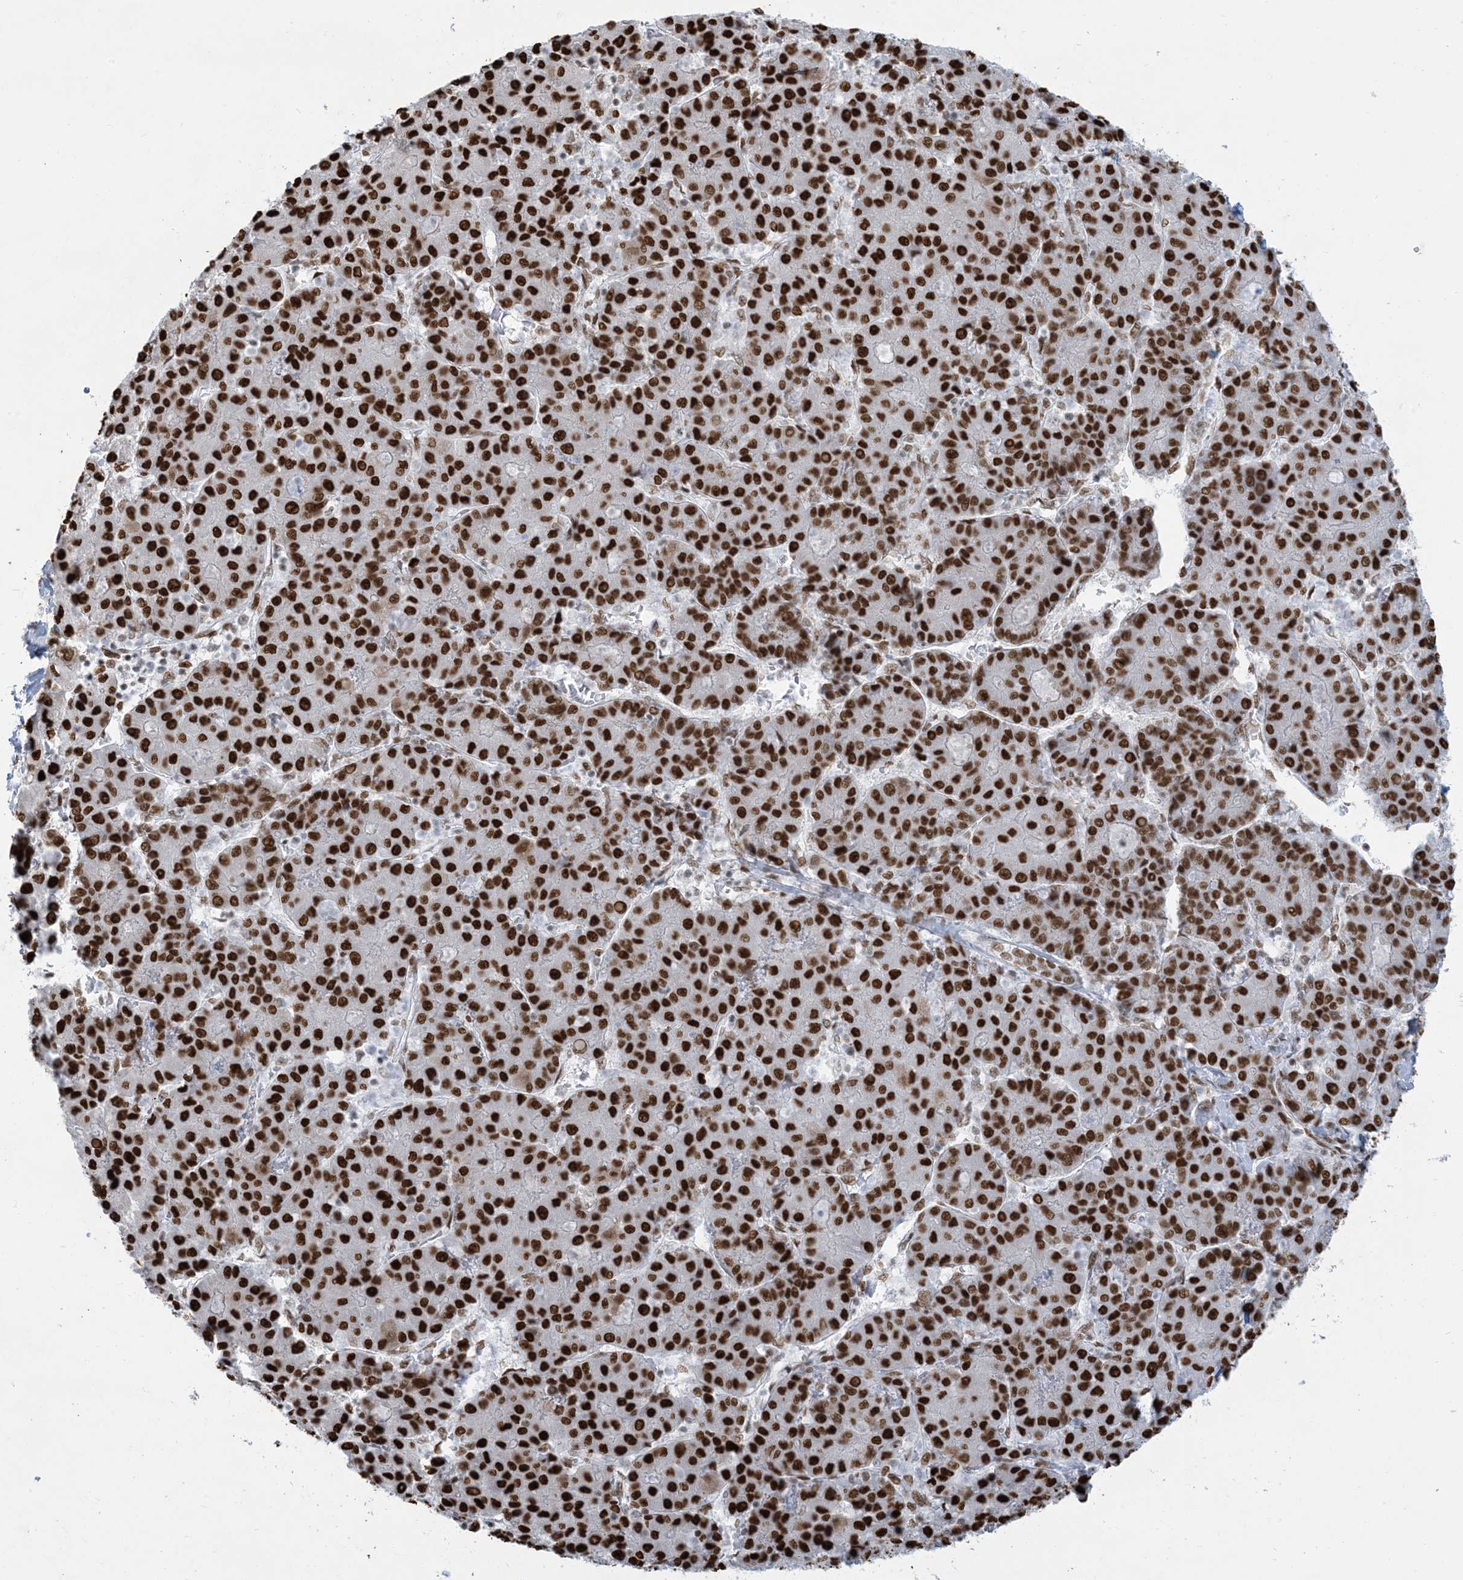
{"staining": {"intensity": "strong", "quantity": ">75%", "location": "nuclear"}, "tissue": "liver cancer", "cell_type": "Tumor cells", "image_type": "cancer", "snomed": [{"axis": "morphology", "description": "Carcinoma, Hepatocellular, NOS"}, {"axis": "topography", "description": "Liver"}], "caption": "Human hepatocellular carcinoma (liver) stained with a brown dye reveals strong nuclear positive staining in approximately >75% of tumor cells.", "gene": "STAG1", "patient": {"sex": "male", "age": 65}}